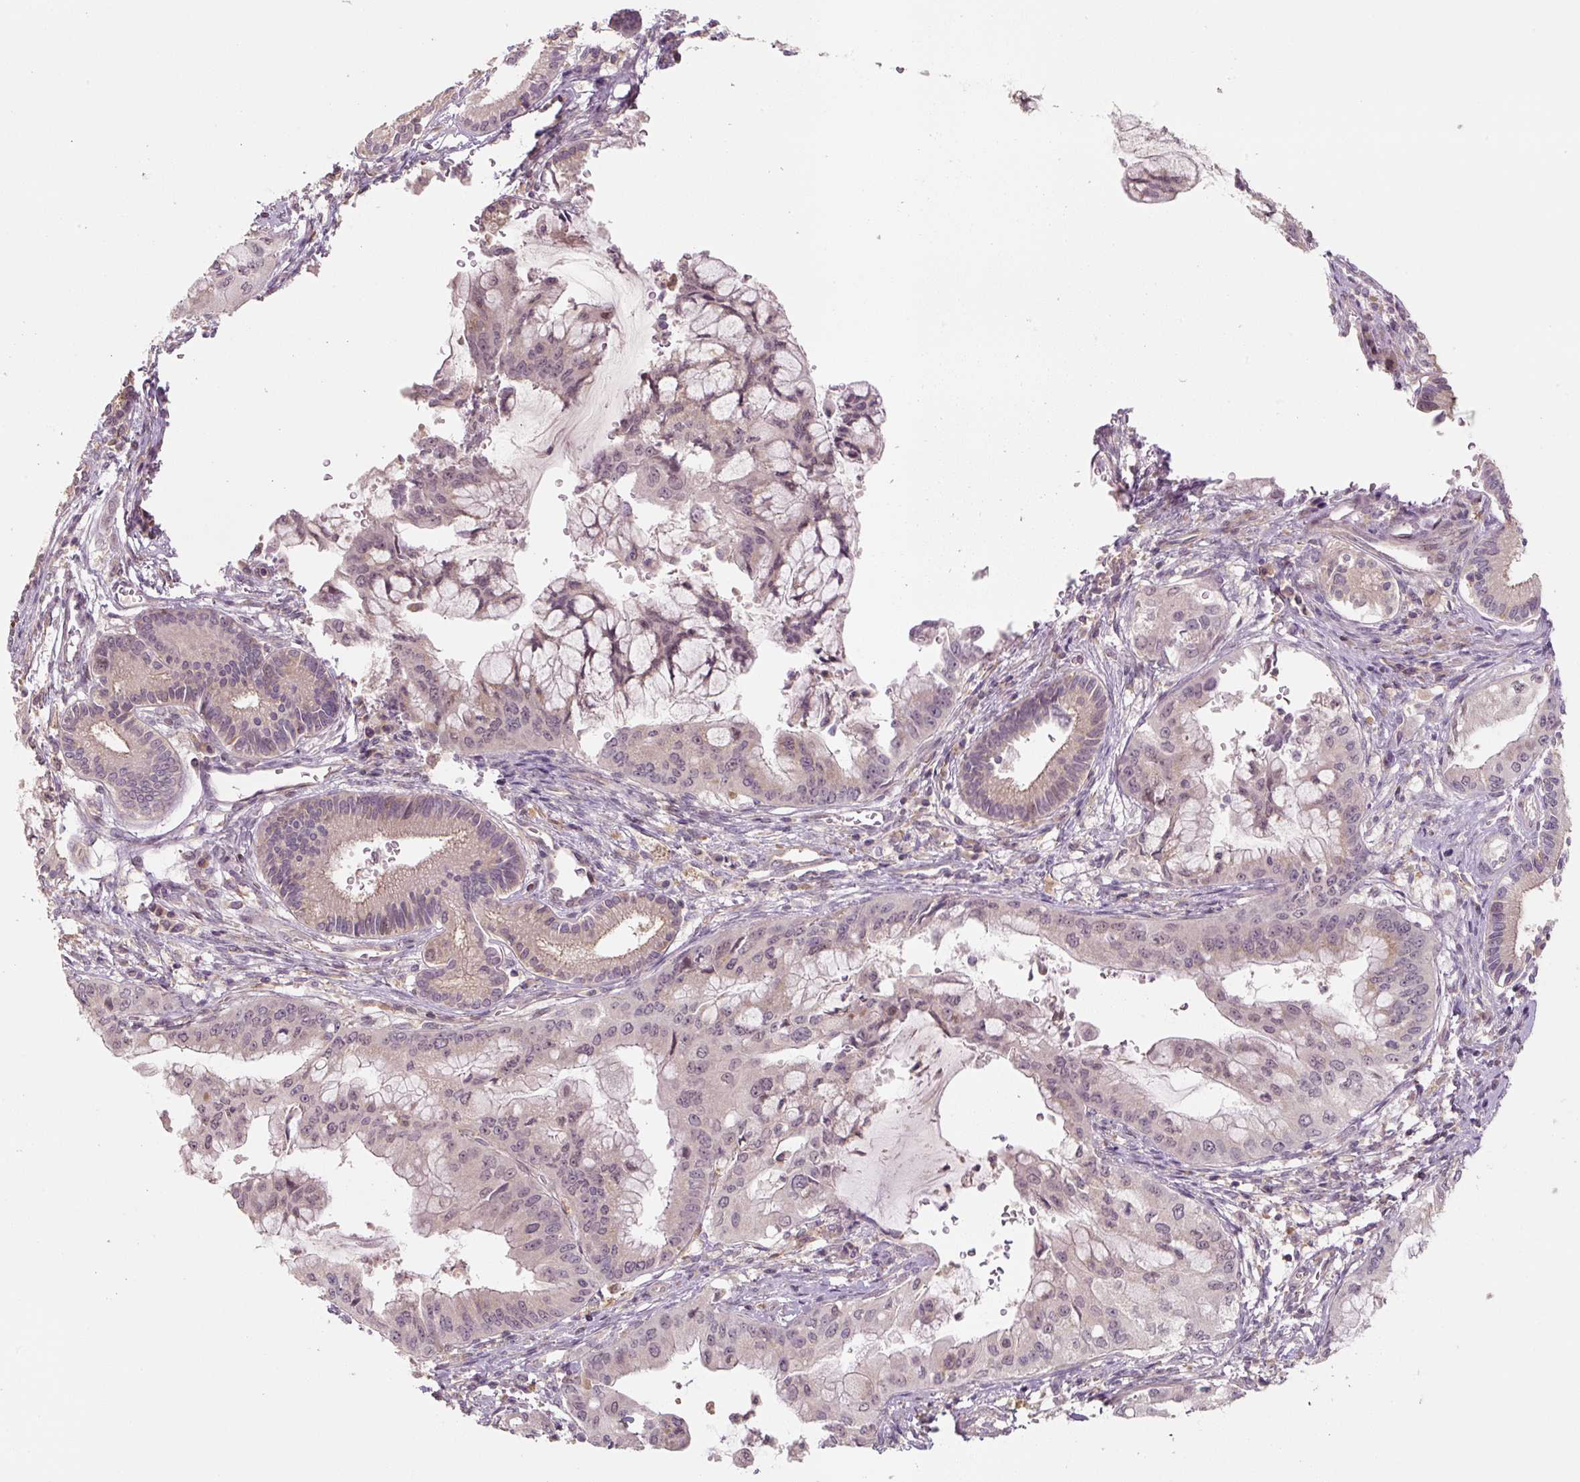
{"staining": {"intensity": "weak", "quantity": "25%-75%", "location": "nuclear"}, "tissue": "pancreatic cancer", "cell_type": "Tumor cells", "image_type": "cancer", "snomed": [{"axis": "morphology", "description": "Adenocarcinoma, NOS"}, {"axis": "topography", "description": "Pancreas"}], "caption": "IHC of pancreatic cancer (adenocarcinoma) demonstrates low levels of weak nuclear positivity in about 25%-75% of tumor cells.", "gene": "C2orf73", "patient": {"sex": "male", "age": 46}}